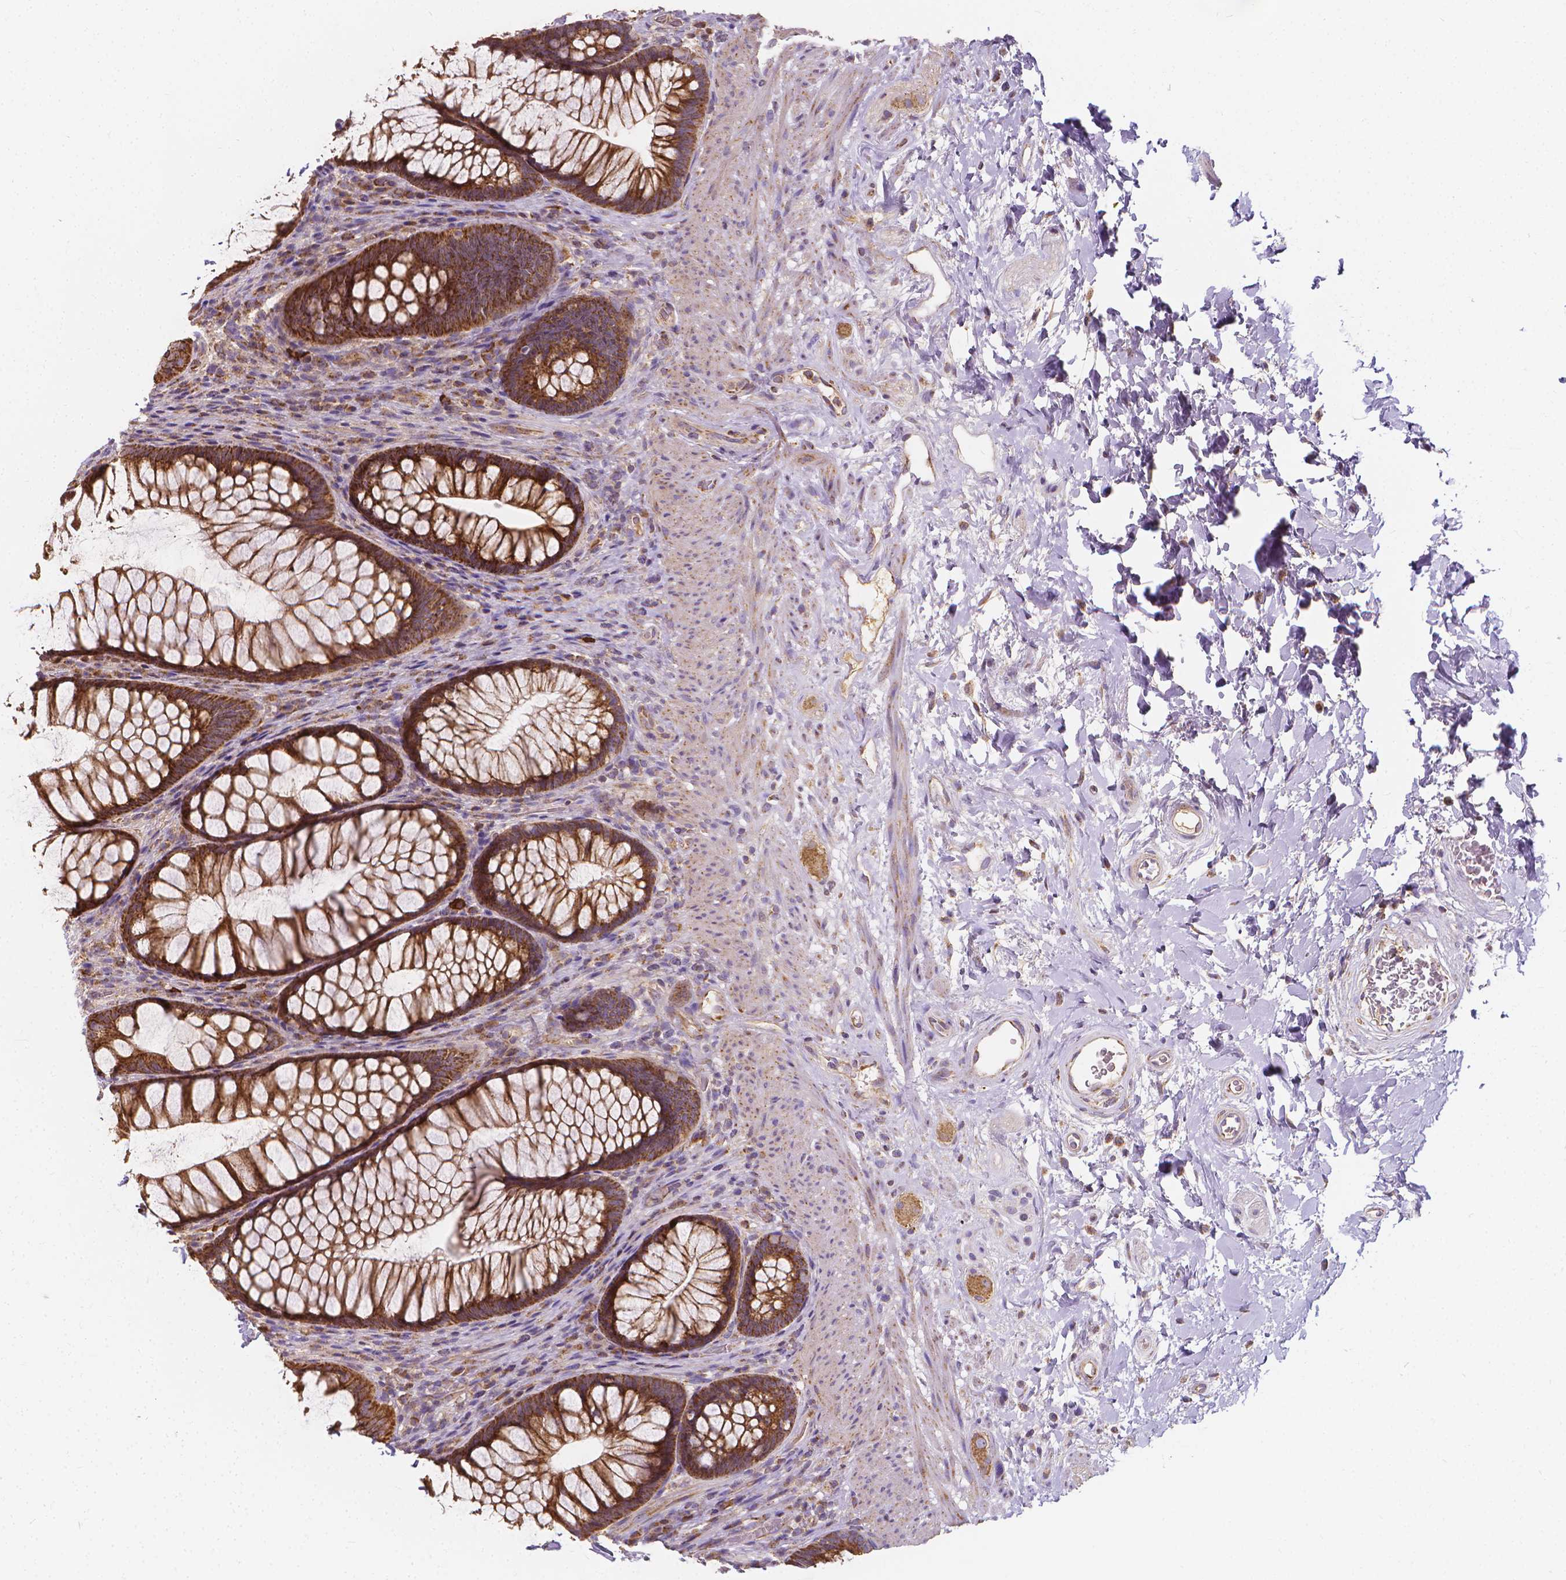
{"staining": {"intensity": "strong", "quantity": ">75%", "location": "cytoplasmic/membranous"}, "tissue": "rectum", "cell_type": "Glandular cells", "image_type": "normal", "snomed": [{"axis": "morphology", "description": "Normal tissue, NOS"}, {"axis": "topography", "description": "Smooth muscle"}, {"axis": "topography", "description": "Rectum"}], "caption": "Rectum stained with DAB immunohistochemistry shows high levels of strong cytoplasmic/membranous positivity in about >75% of glandular cells. (DAB (3,3'-diaminobenzidine) = brown stain, brightfield microscopy at high magnification).", "gene": "SNCAIP", "patient": {"sex": "male", "age": 53}}